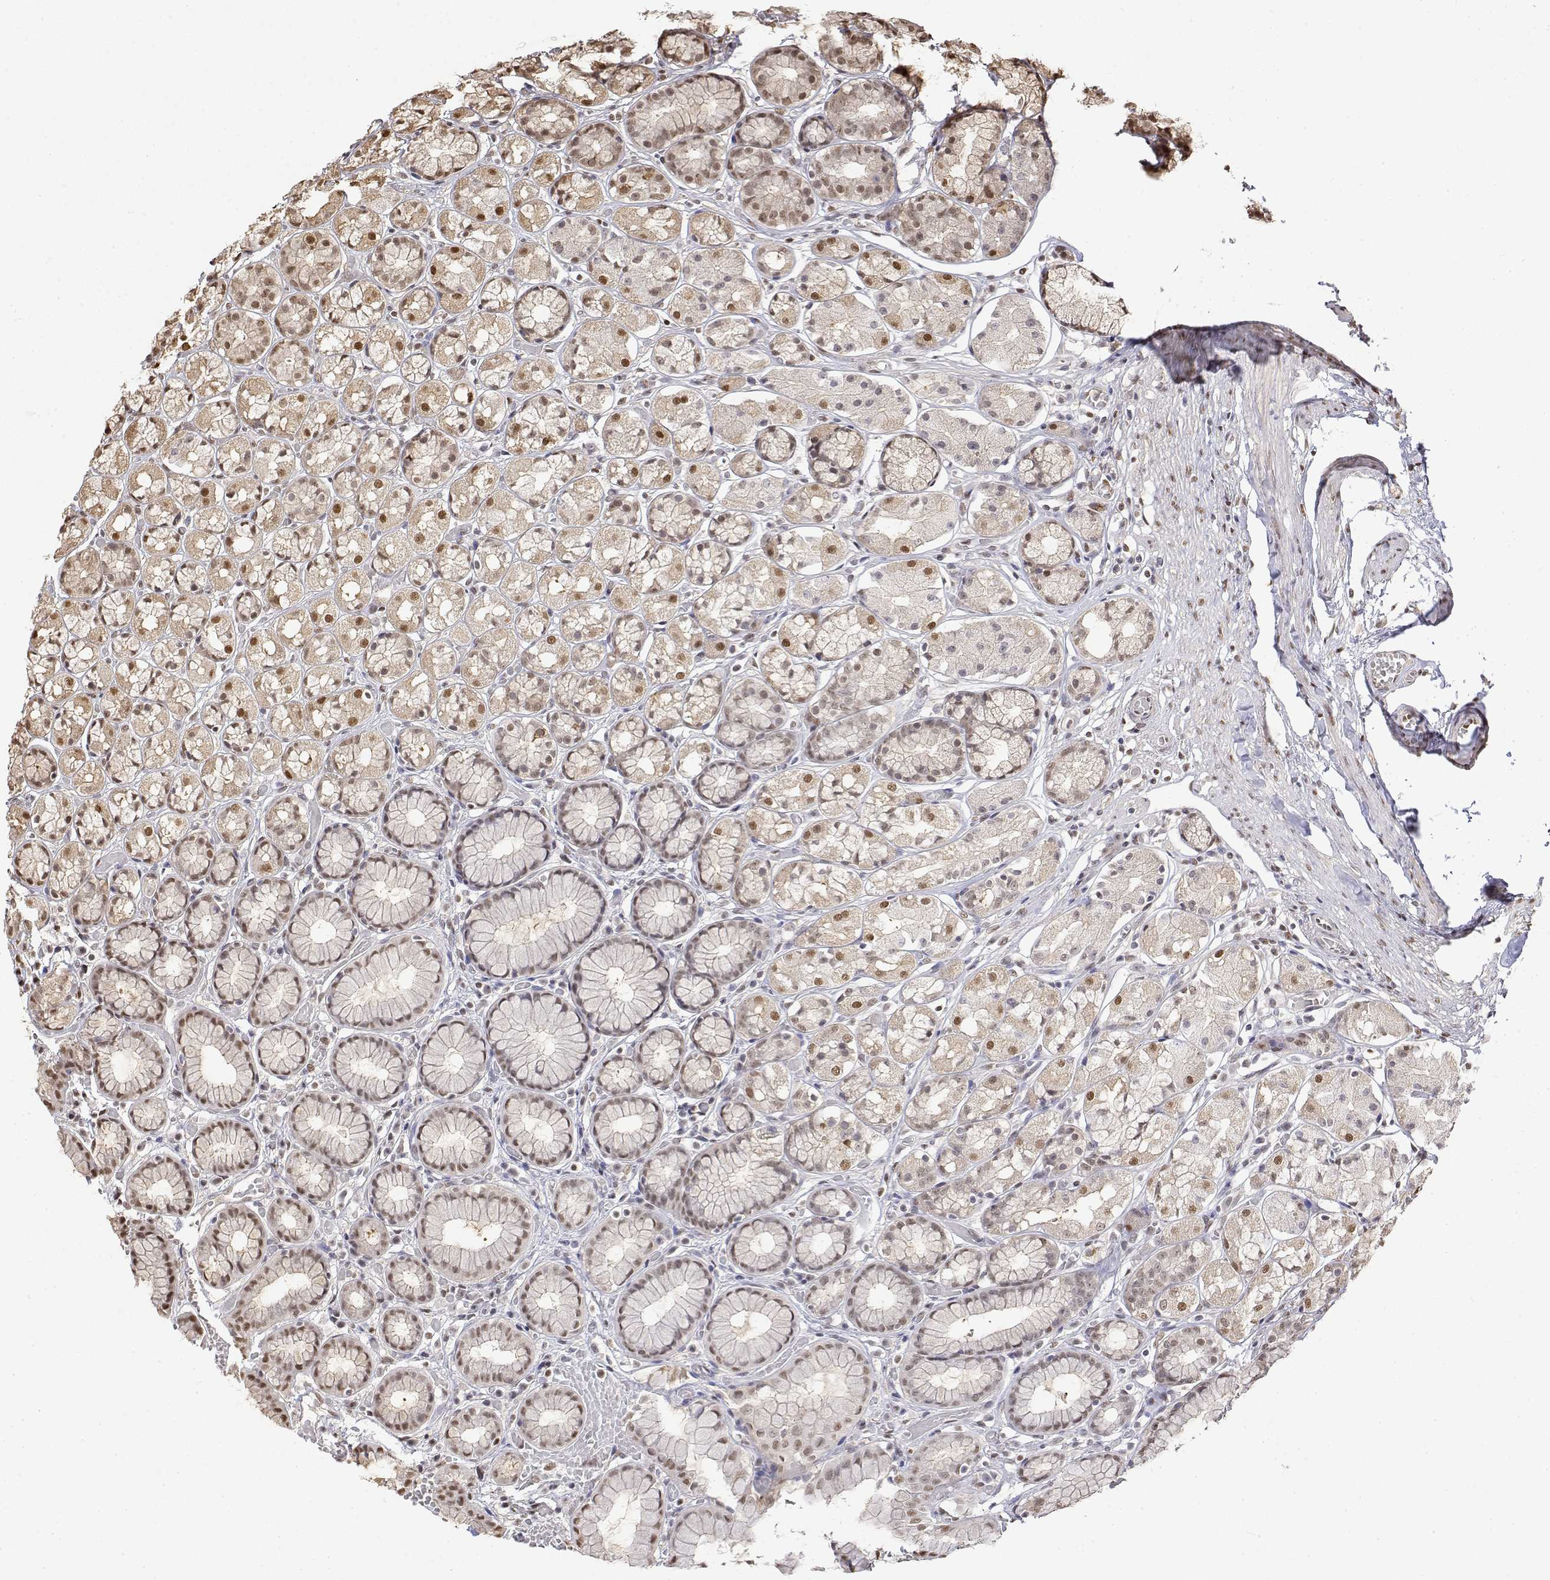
{"staining": {"intensity": "moderate", "quantity": "25%-75%", "location": "nuclear"}, "tissue": "stomach", "cell_type": "Glandular cells", "image_type": "normal", "snomed": [{"axis": "morphology", "description": "Normal tissue, NOS"}, {"axis": "topography", "description": "Smooth muscle"}, {"axis": "topography", "description": "Stomach"}], "caption": "Stomach stained with IHC demonstrates moderate nuclear expression in about 25%-75% of glandular cells.", "gene": "TPI1", "patient": {"sex": "male", "age": 70}}